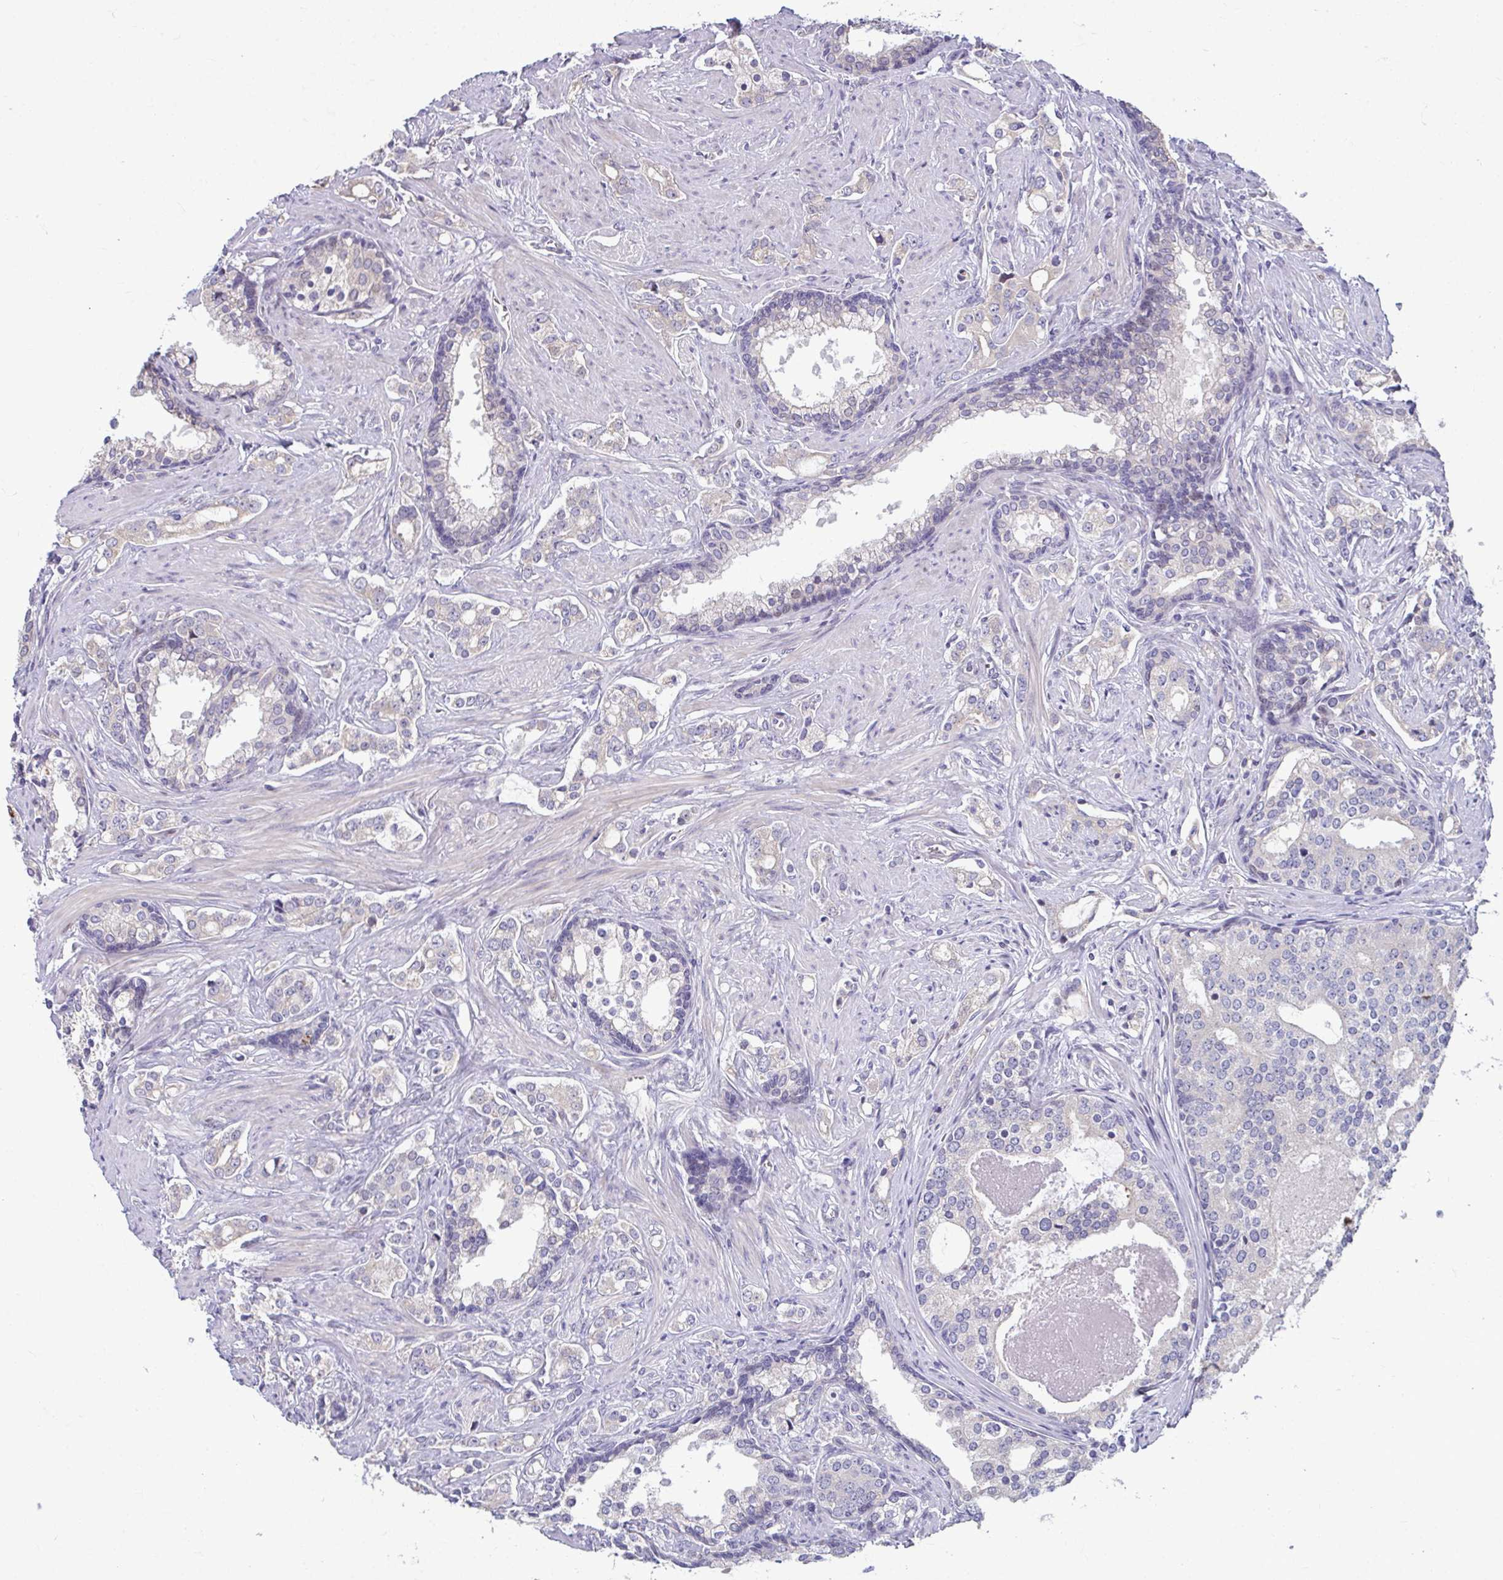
{"staining": {"intensity": "negative", "quantity": "none", "location": "none"}, "tissue": "prostate cancer", "cell_type": "Tumor cells", "image_type": "cancer", "snomed": [{"axis": "morphology", "description": "Adenocarcinoma, Medium grade"}, {"axis": "topography", "description": "Prostate"}], "caption": "High magnification brightfield microscopy of prostate cancer (medium-grade adenocarcinoma) stained with DAB (brown) and counterstained with hematoxylin (blue): tumor cells show no significant staining.", "gene": "ODF1", "patient": {"sex": "male", "age": 57}}